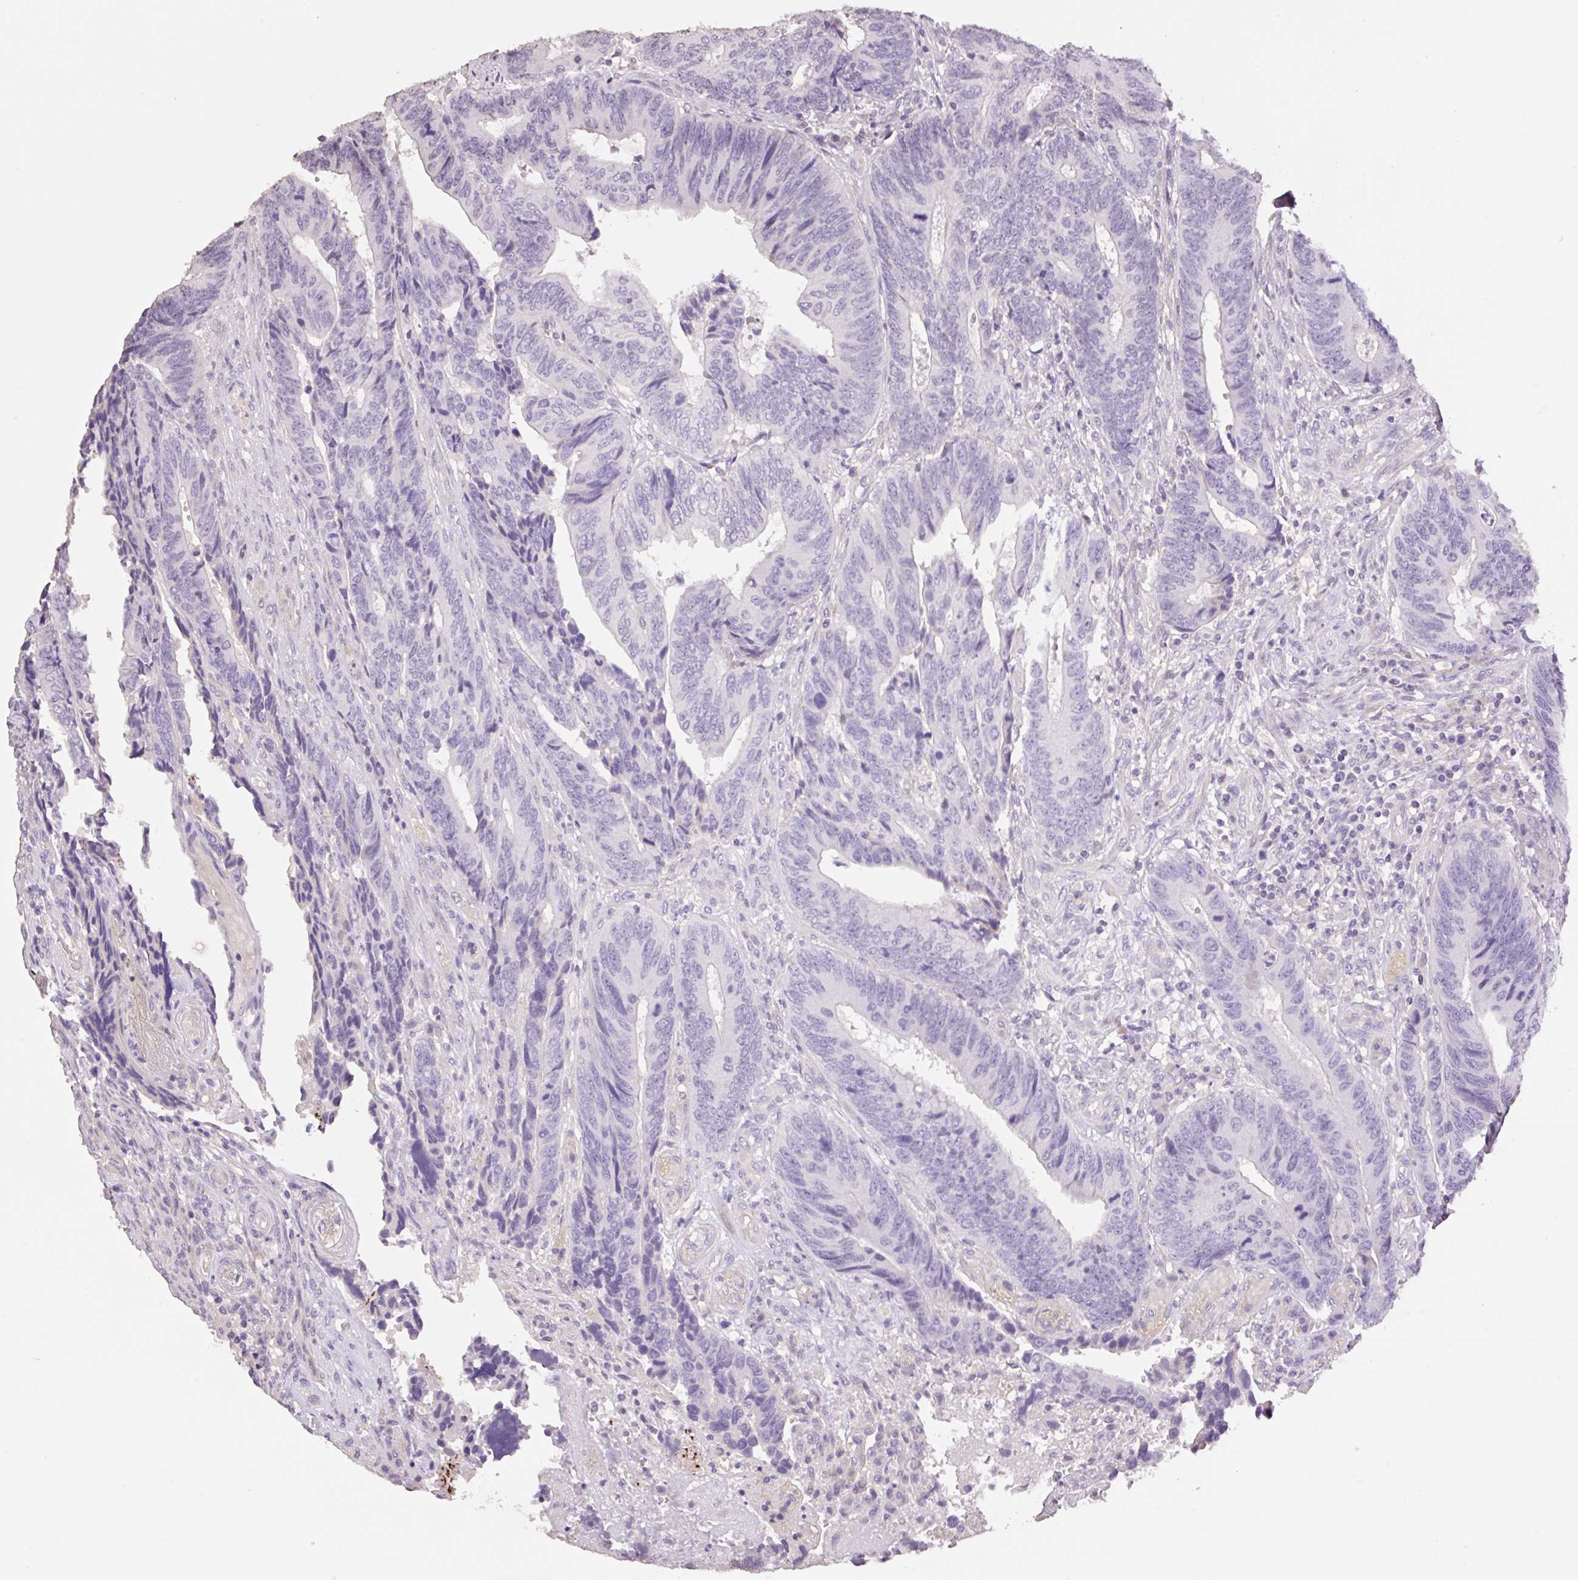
{"staining": {"intensity": "negative", "quantity": "none", "location": "none"}, "tissue": "colorectal cancer", "cell_type": "Tumor cells", "image_type": "cancer", "snomed": [{"axis": "morphology", "description": "Adenocarcinoma, NOS"}, {"axis": "topography", "description": "Colon"}], "caption": "Colorectal adenocarcinoma was stained to show a protein in brown. There is no significant expression in tumor cells.", "gene": "HCRTR2", "patient": {"sex": "male", "age": 87}}